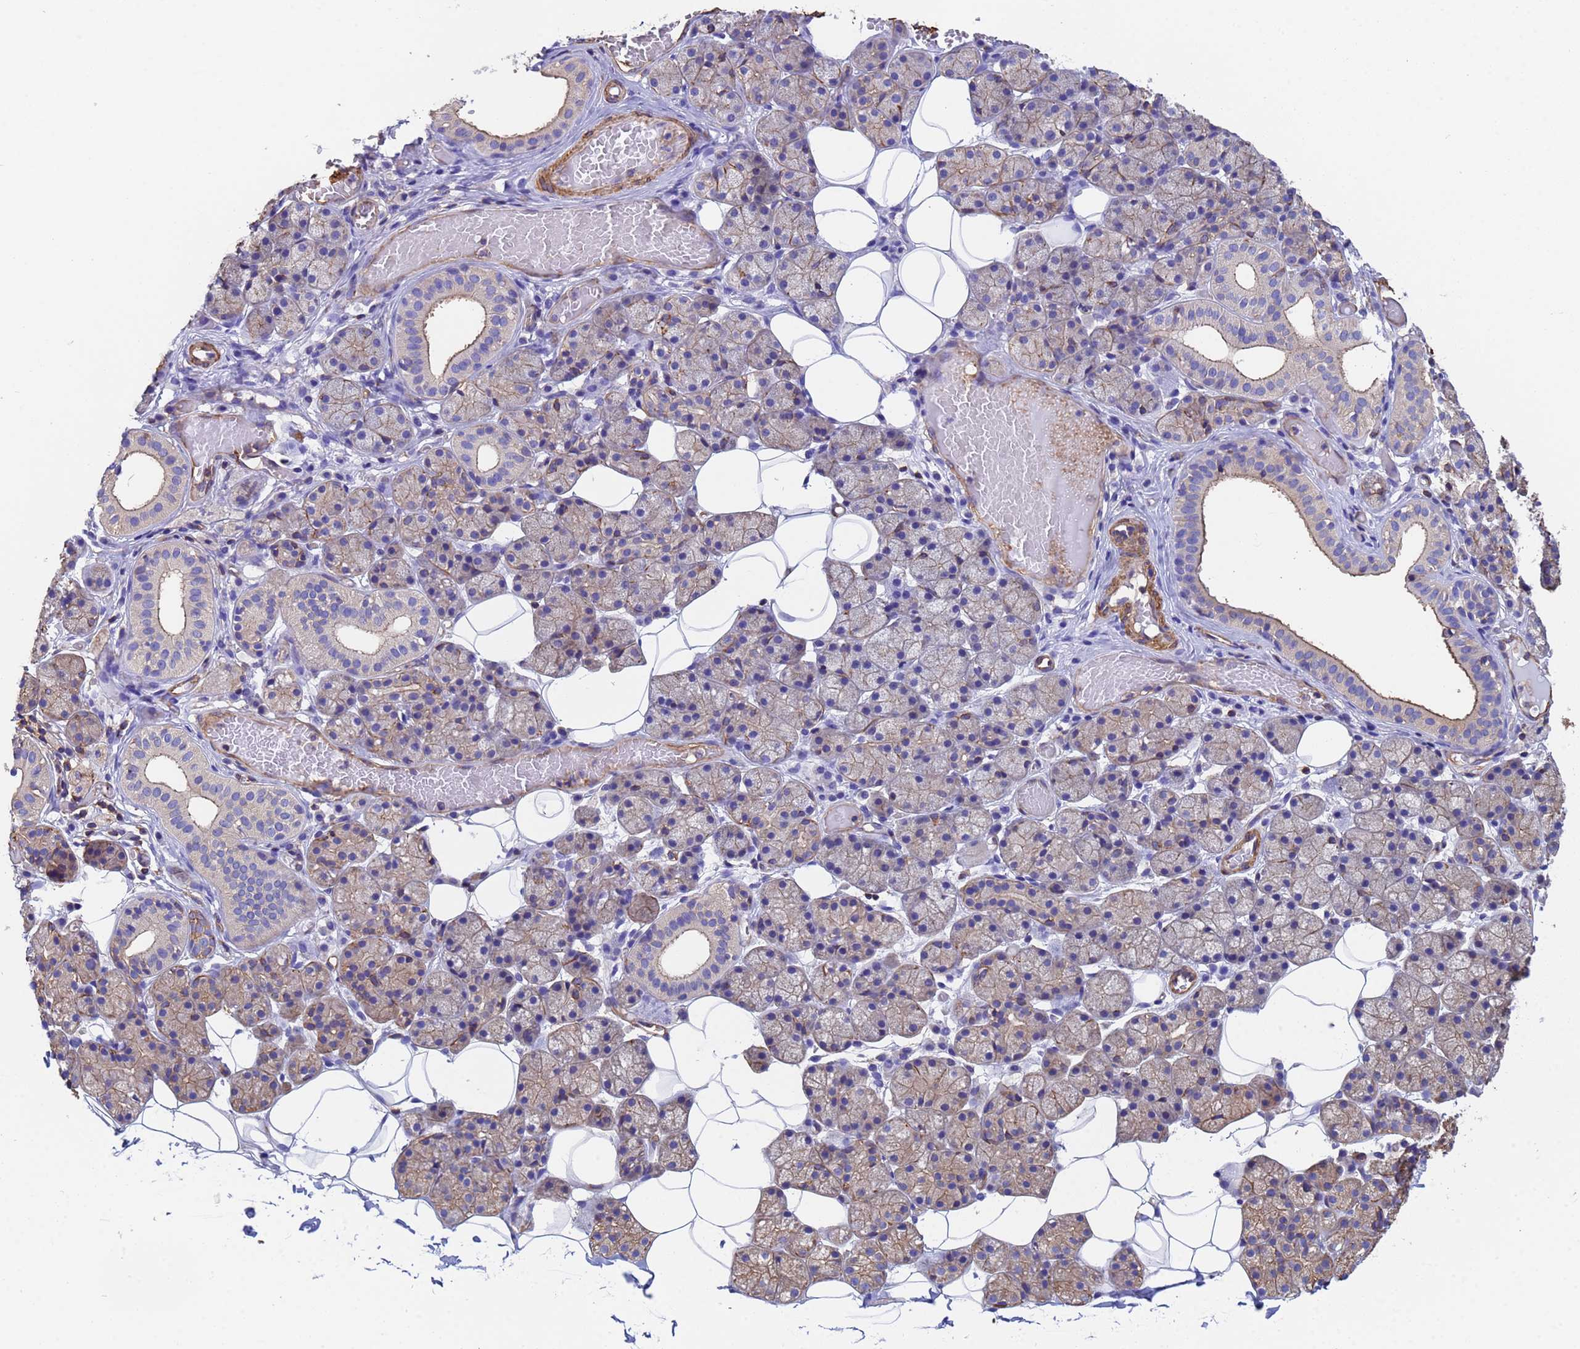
{"staining": {"intensity": "moderate", "quantity": "25%-75%", "location": "cytoplasmic/membranous"}, "tissue": "salivary gland", "cell_type": "Glandular cells", "image_type": "normal", "snomed": [{"axis": "morphology", "description": "Normal tissue, NOS"}, {"axis": "topography", "description": "Salivary gland"}], "caption": "Immunohistochemistry image of unremarkable salivary gland: salivary gland stained using immunohistochemistry (IHC) shows medium levels of moderate protein expression localized specifically in the cytoplasmic/membranous of glandular cells, appearing as a cytoplasmic/membranous brown color.", "gene": "MYL12A", "patient": {"sex": "female", "age": 33}}